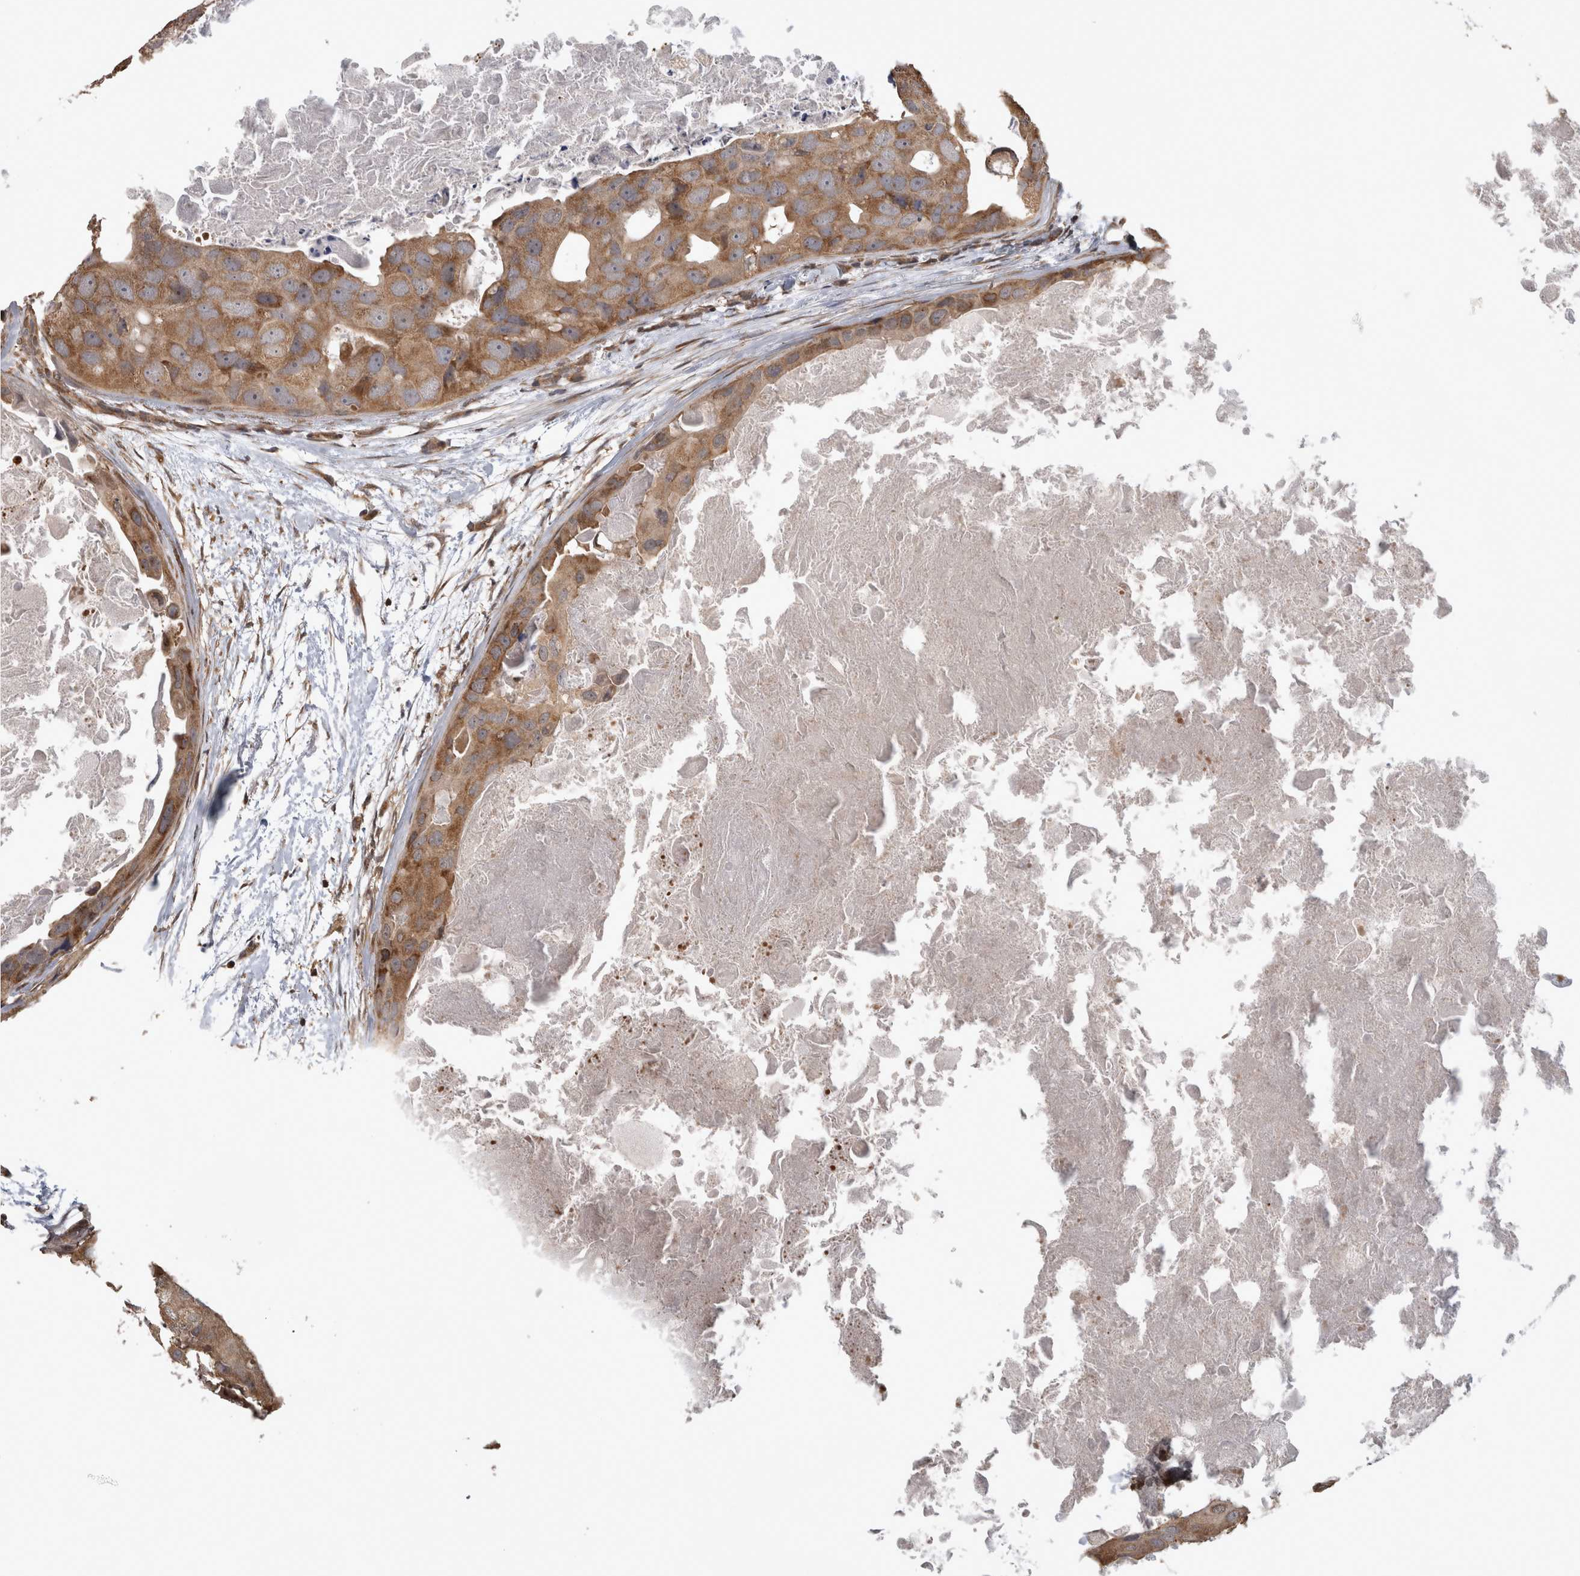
{"staining": {"intensity": "moderate", "quantity": ">75%", "location": "cytoplasmic/membranous"}, "tissue": "breast cancer", "cell_type": "Tumor cells", "image_type": "cancer", "snomed": [{"axis": "morphology", "description": "Duct carcinoma"}, {"axis": "topography", "description": "Breast"}], "caption": "A photomicrograph of human infiltrating ductal carcinoma (breast) stained for a protein reveals moderate cytoplasmic/membranous brown staining in tumor cells.", "gene": "ATXN2", "patient": {"sex": "female", "age": 62}}